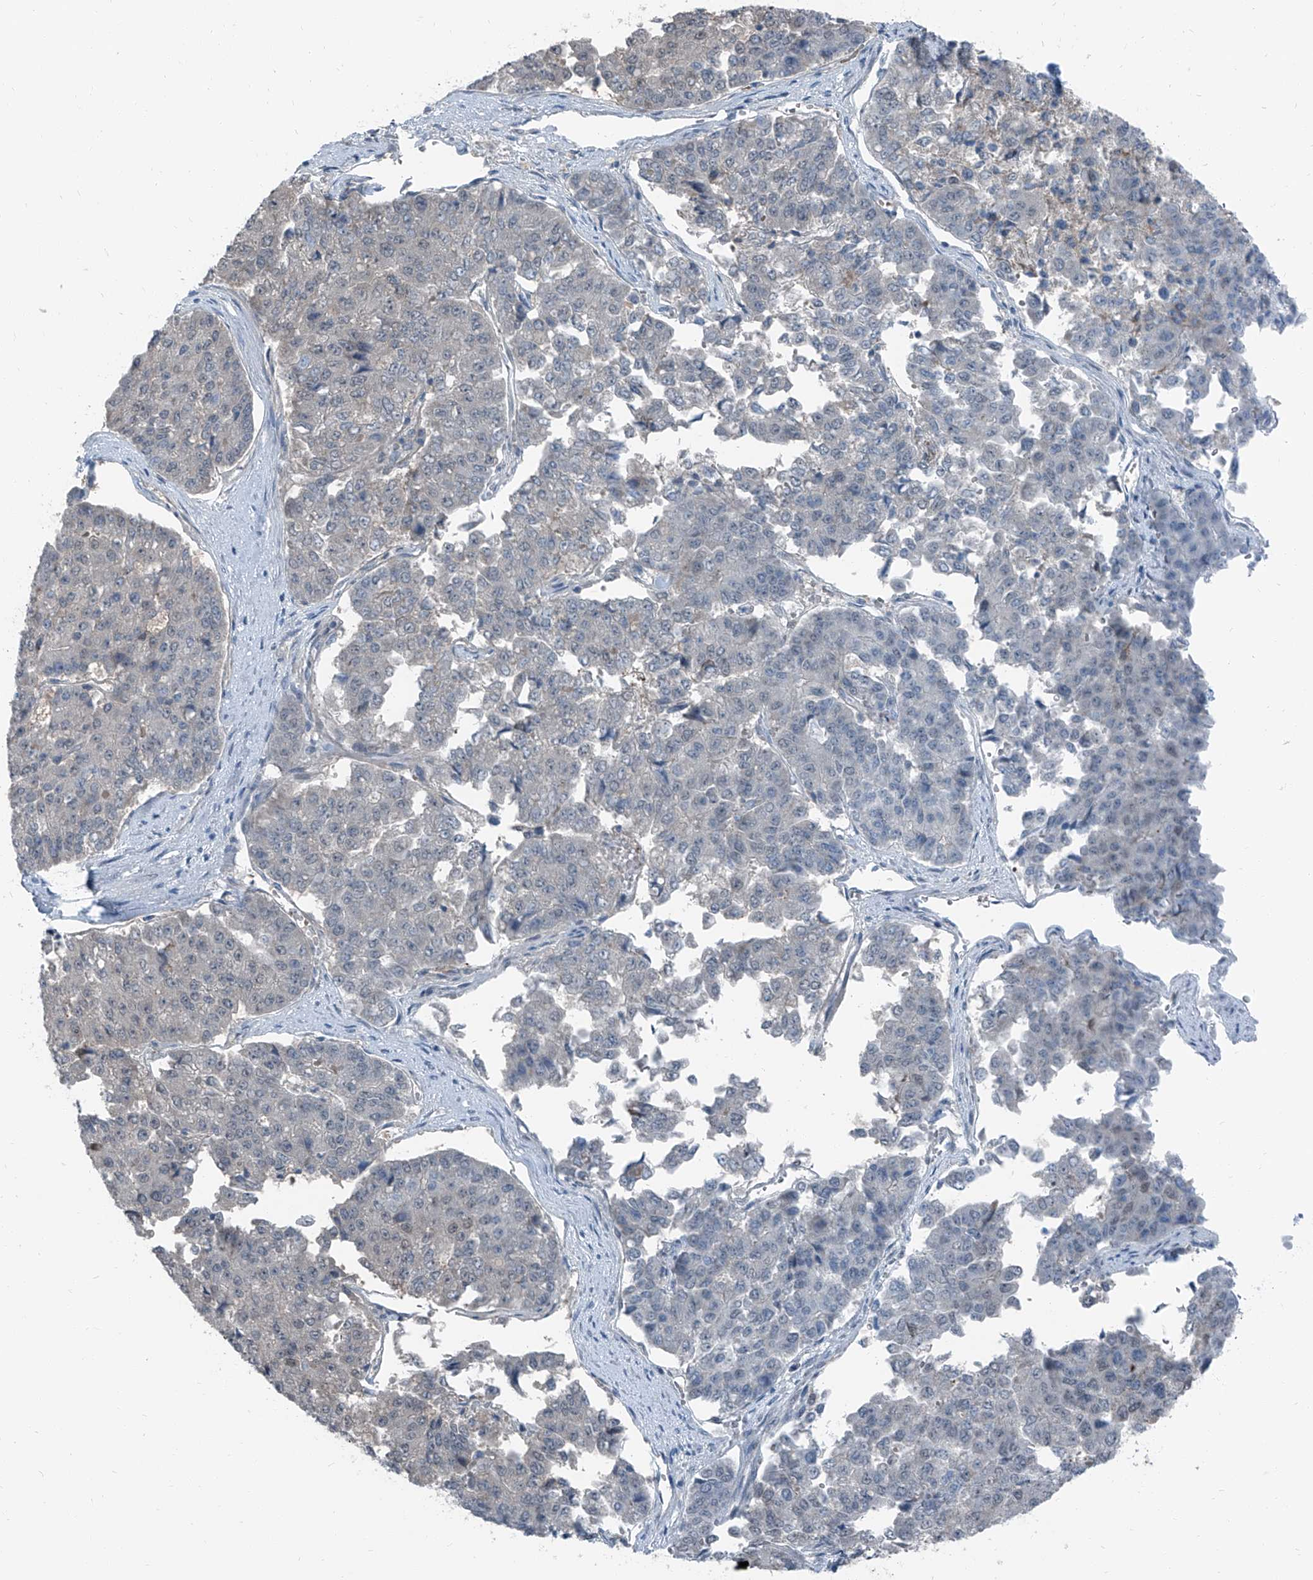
{"staining": {"intensity": "negative", "quantity": "none", "location": "none"}, "tissue": "pancreatic cancer", "cell_type": "Tumor cells", "image_type": "cancer", "snomed": [{"axis": "morphology", "description": "Adenocarcinoma, NOS"}, {"axis": "topography", "description": "Pancreas"}], "caption": "Immunohistochemical staining of pancreatic adenocarcinoma exhibits no significant positivity in tumor cells.", "gene": "RGN", "patient": {"sex": "male", "age": 50}}